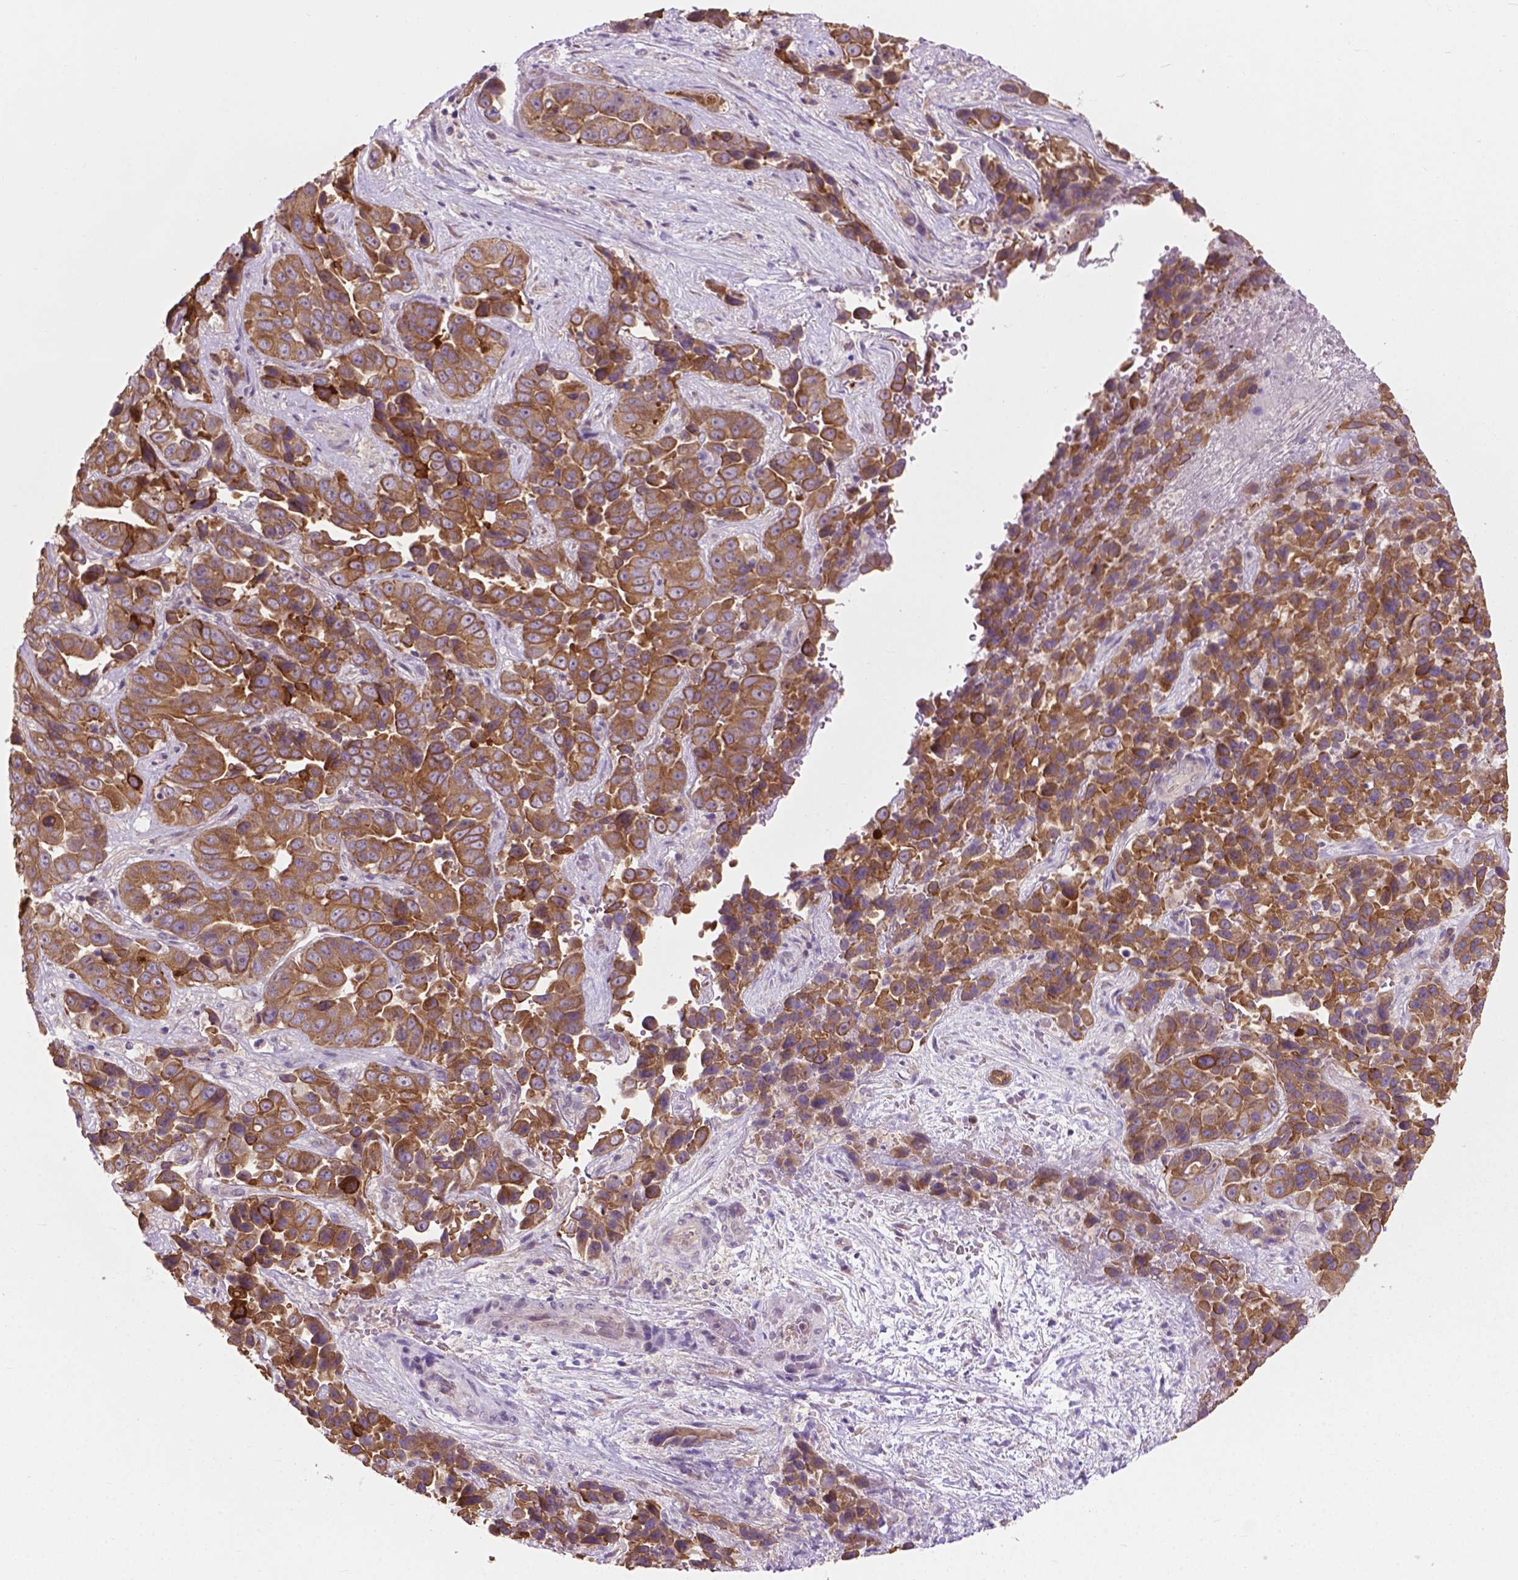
{"staining": {"intensity": "moderate", "quantity": ">75%", "location": "cytoplasmic/membranous"}, "tissue": "liver cancer", "cell_type": "Tumor cells", "image_type": "cancer", "snomed": [{"axis": "morphology", "description": "Cholangiocarcinoma"}, {"axis": "topography", "description": "Liver"}], "caption": "Tumor cells exhibit moderate cytoplasmic/membranous positivity in about >75% of cells in cholangiocarcinoma (liver).", "gene": "MZT1", "patient": {"sex": "female", "age": 52}}